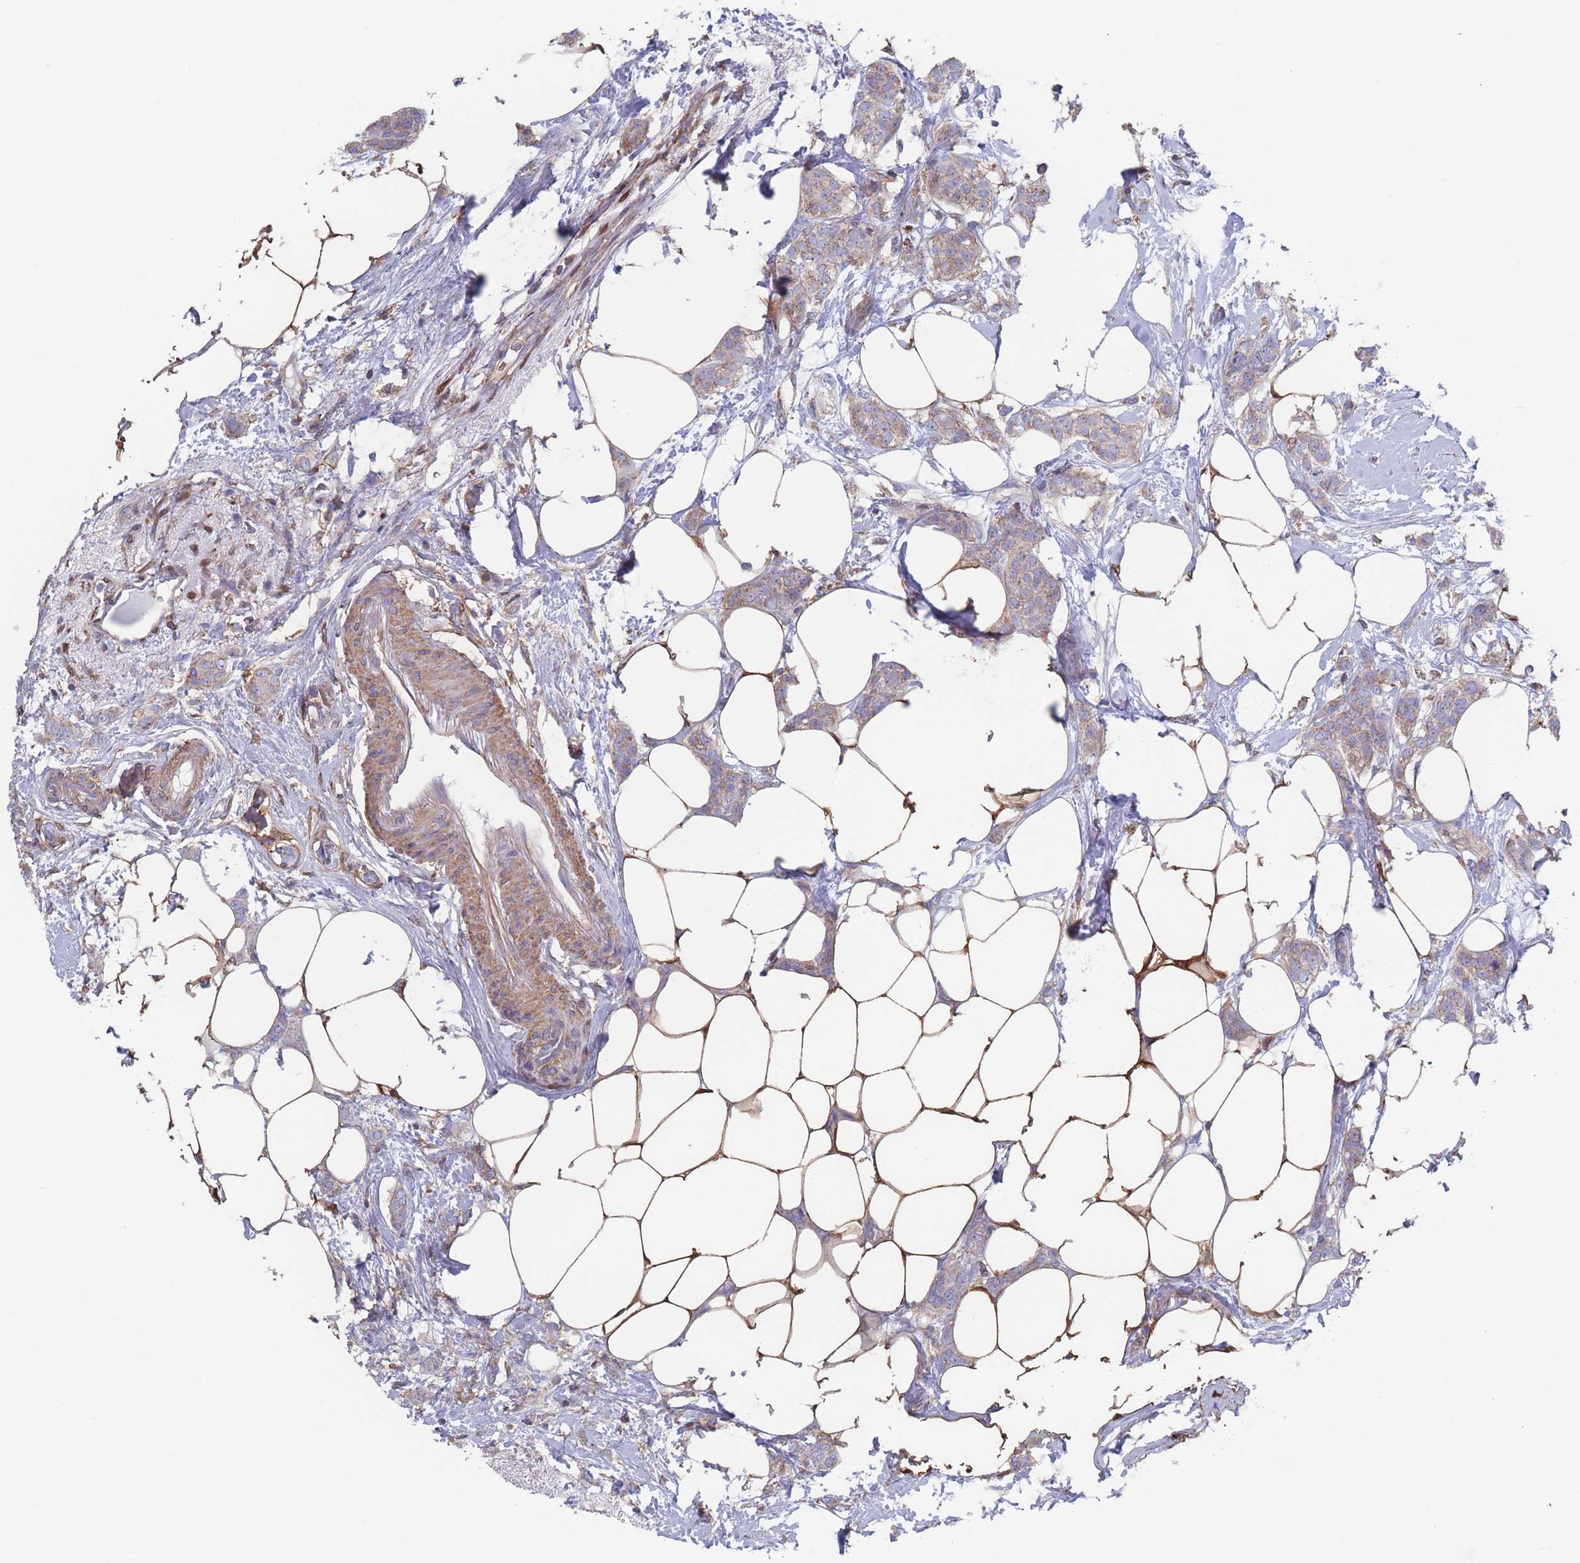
{"staining": {"intensity": "weak", "quantity": ">75%", "location": "cytoplasmic/membranous"}, "tissue": "breast cancer", "cell_type": "Tumor cells", "image_type": "cancer", "snomed": [{"axis": "morphology", "description": "Duct carcinoma"}, {"axis": "topography", "description": "Breast"}], "caption": "Breast infiltrating ductal carcinoma stained with a brown dye displays weak cytoplasmic/membranous positive expression in about >75% of tumor cells.", "gene": "ADH1A", "patient": {"sex": "female", "age": 72}}